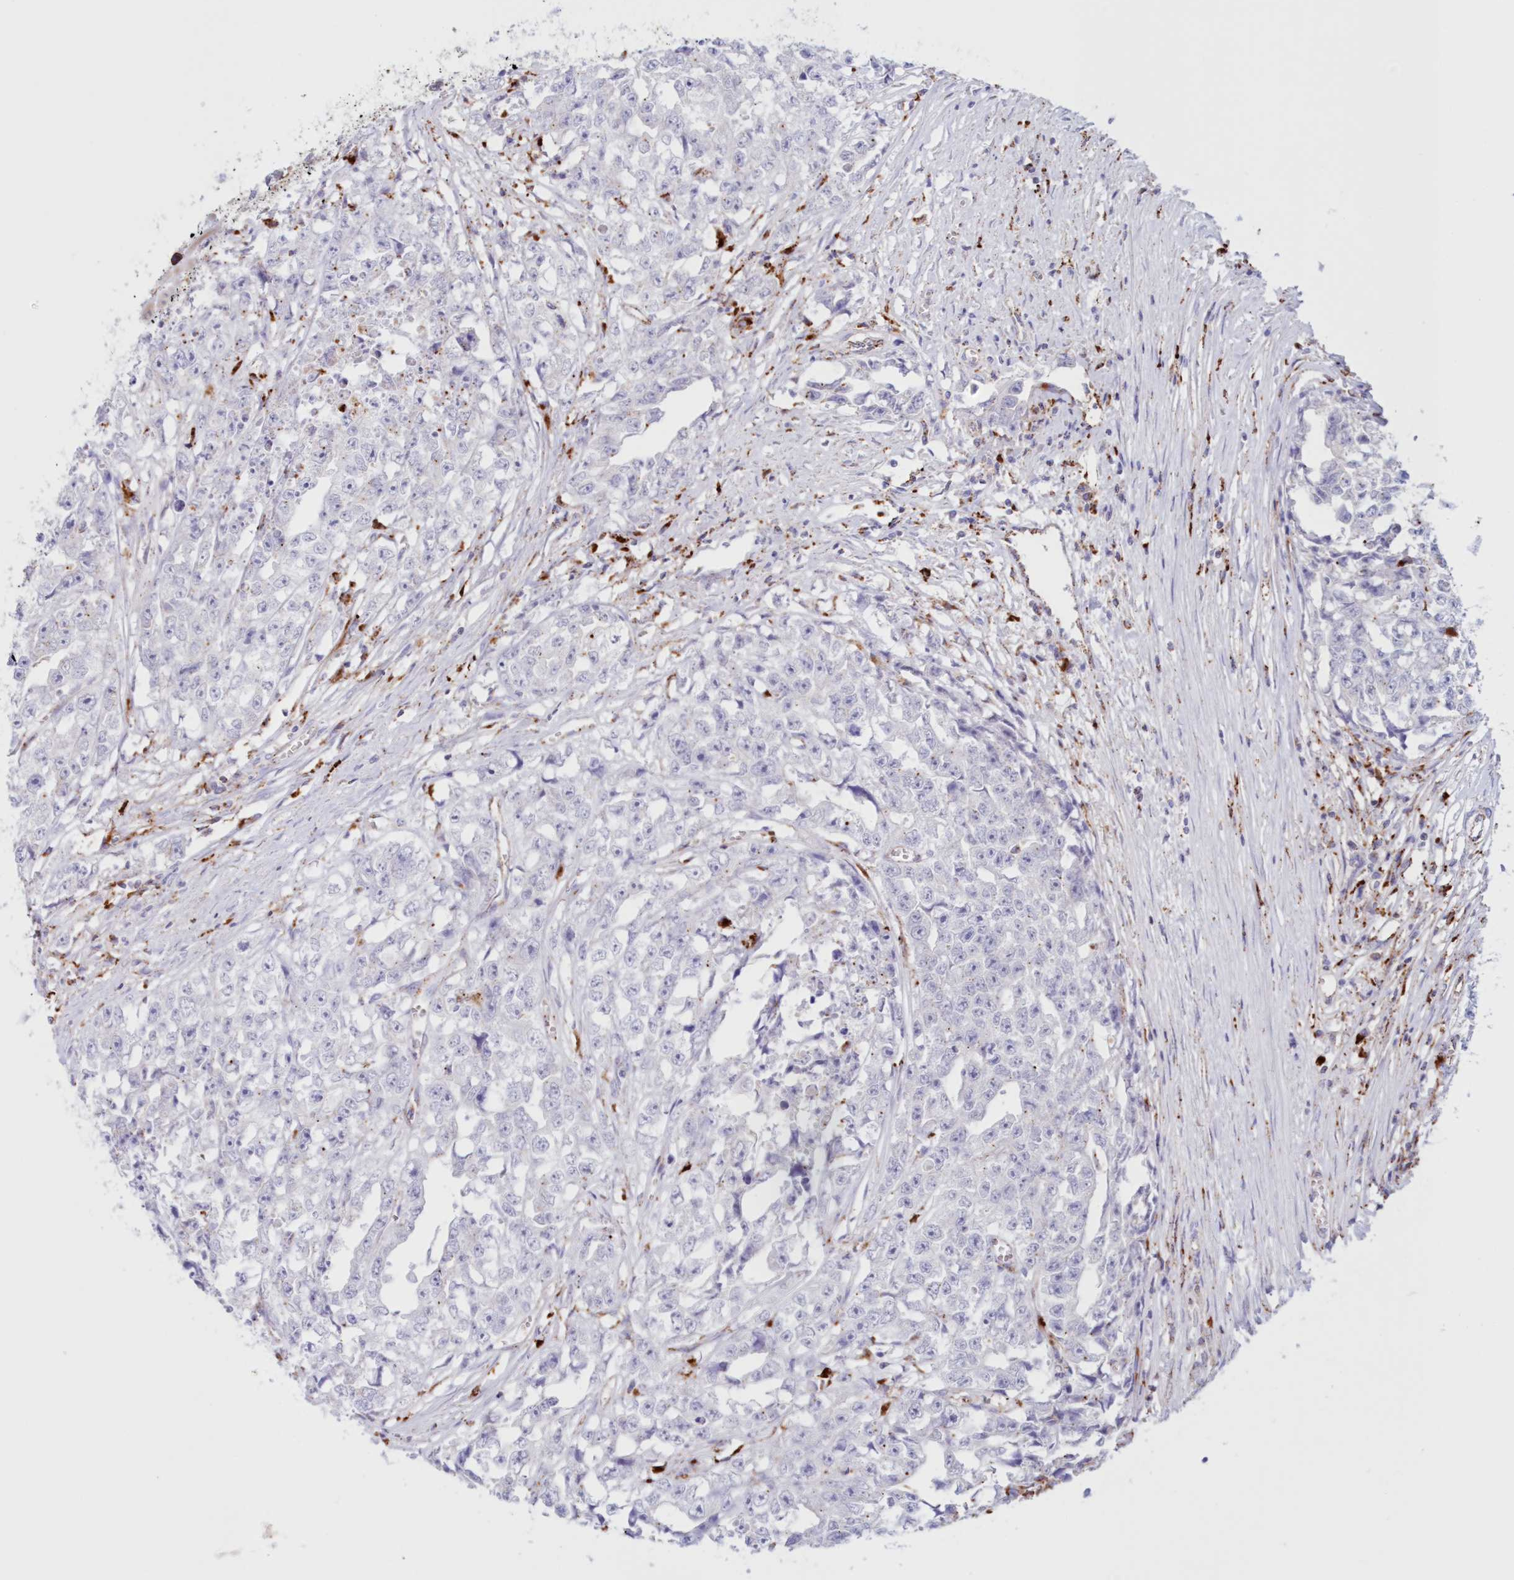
{"staining": {"intensity": "negative", "quantity": "none", "location": "none"}, "tissue": "testis cancer", "cell_type": "Tumor cells", "image_type": "cancer", "snomed": [{"axis": "morphology", "description": "Seminoma, NOS"}, {"axis": "morphology", "description": "Carcinoma, Embryonal, NOS"}, {"axis": "topography", "description": "Testis"}], "caption": "Micrograph shows no significant protein positivity in tumor cells of seminoma (testis).", "gene": "TPP1", "patient": {"sex": "male", "age": 43}}